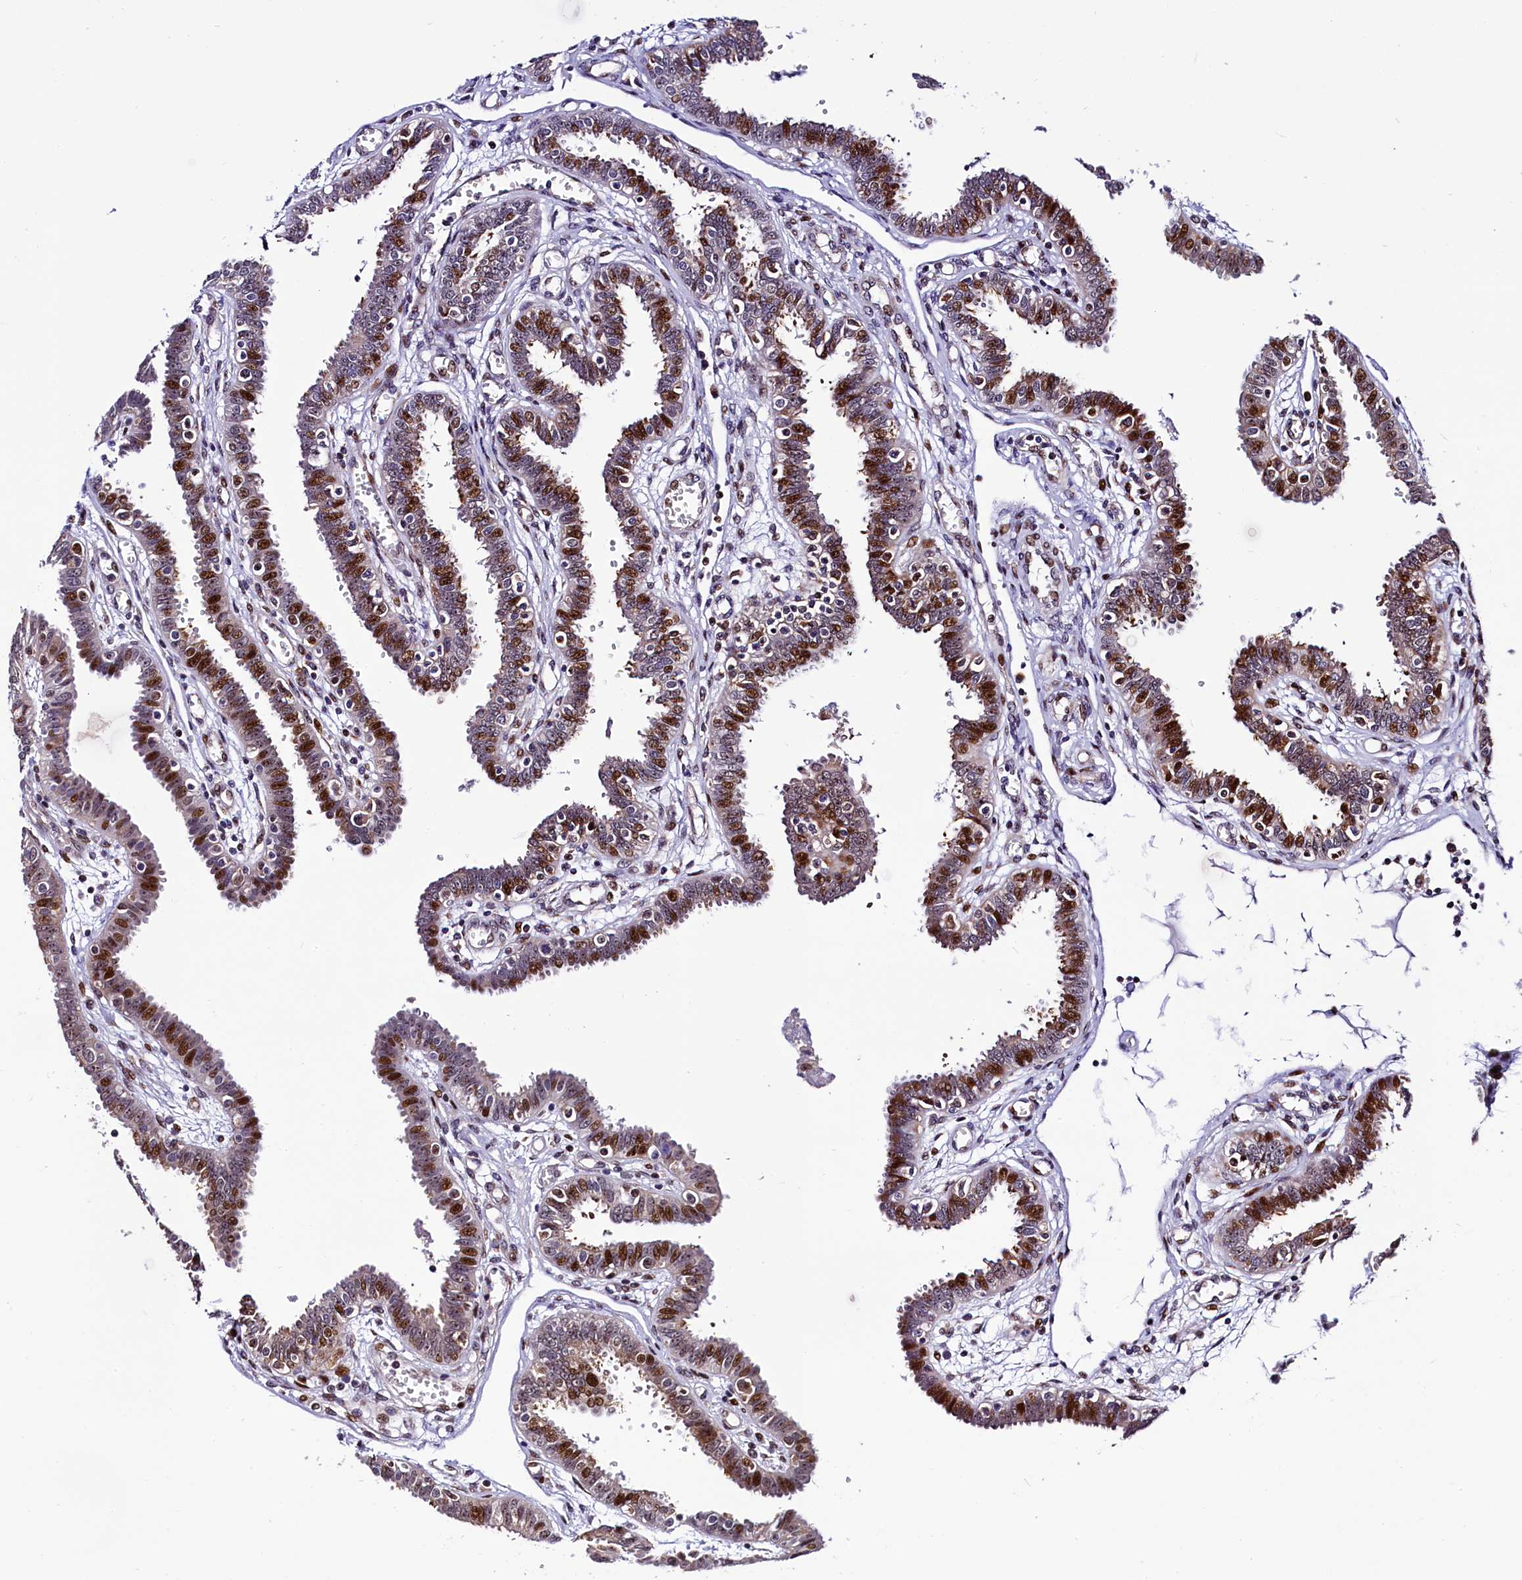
{"staining": {"intensity": "strong", "quantity": "25%-75%", "location": "cytoplasmic/membranous,nuclear"}, "tissue": "fallopian tube", "cell_type": "Glandular cells", "image_type": "normal", "snomed": [{"axis": "morphology", "description": "Normal tissue, NOS"}, {"axis": "topography", "description": "Fallopian tube"}], "caption": "DAB (3,3'-diaminobenzidine) immunohistochemical staining of benign fallopian tube demonstrates strong cytoplasmic/membranous,nuclear protein staining in about 25%-75% of glandular cells. (Stains: DAB in brown, nuclei in blue, Microscopy: brightfield microscopy at high magnification).", "gene": "TRMT112", "patient": {"sex": "female", "age": 32}}